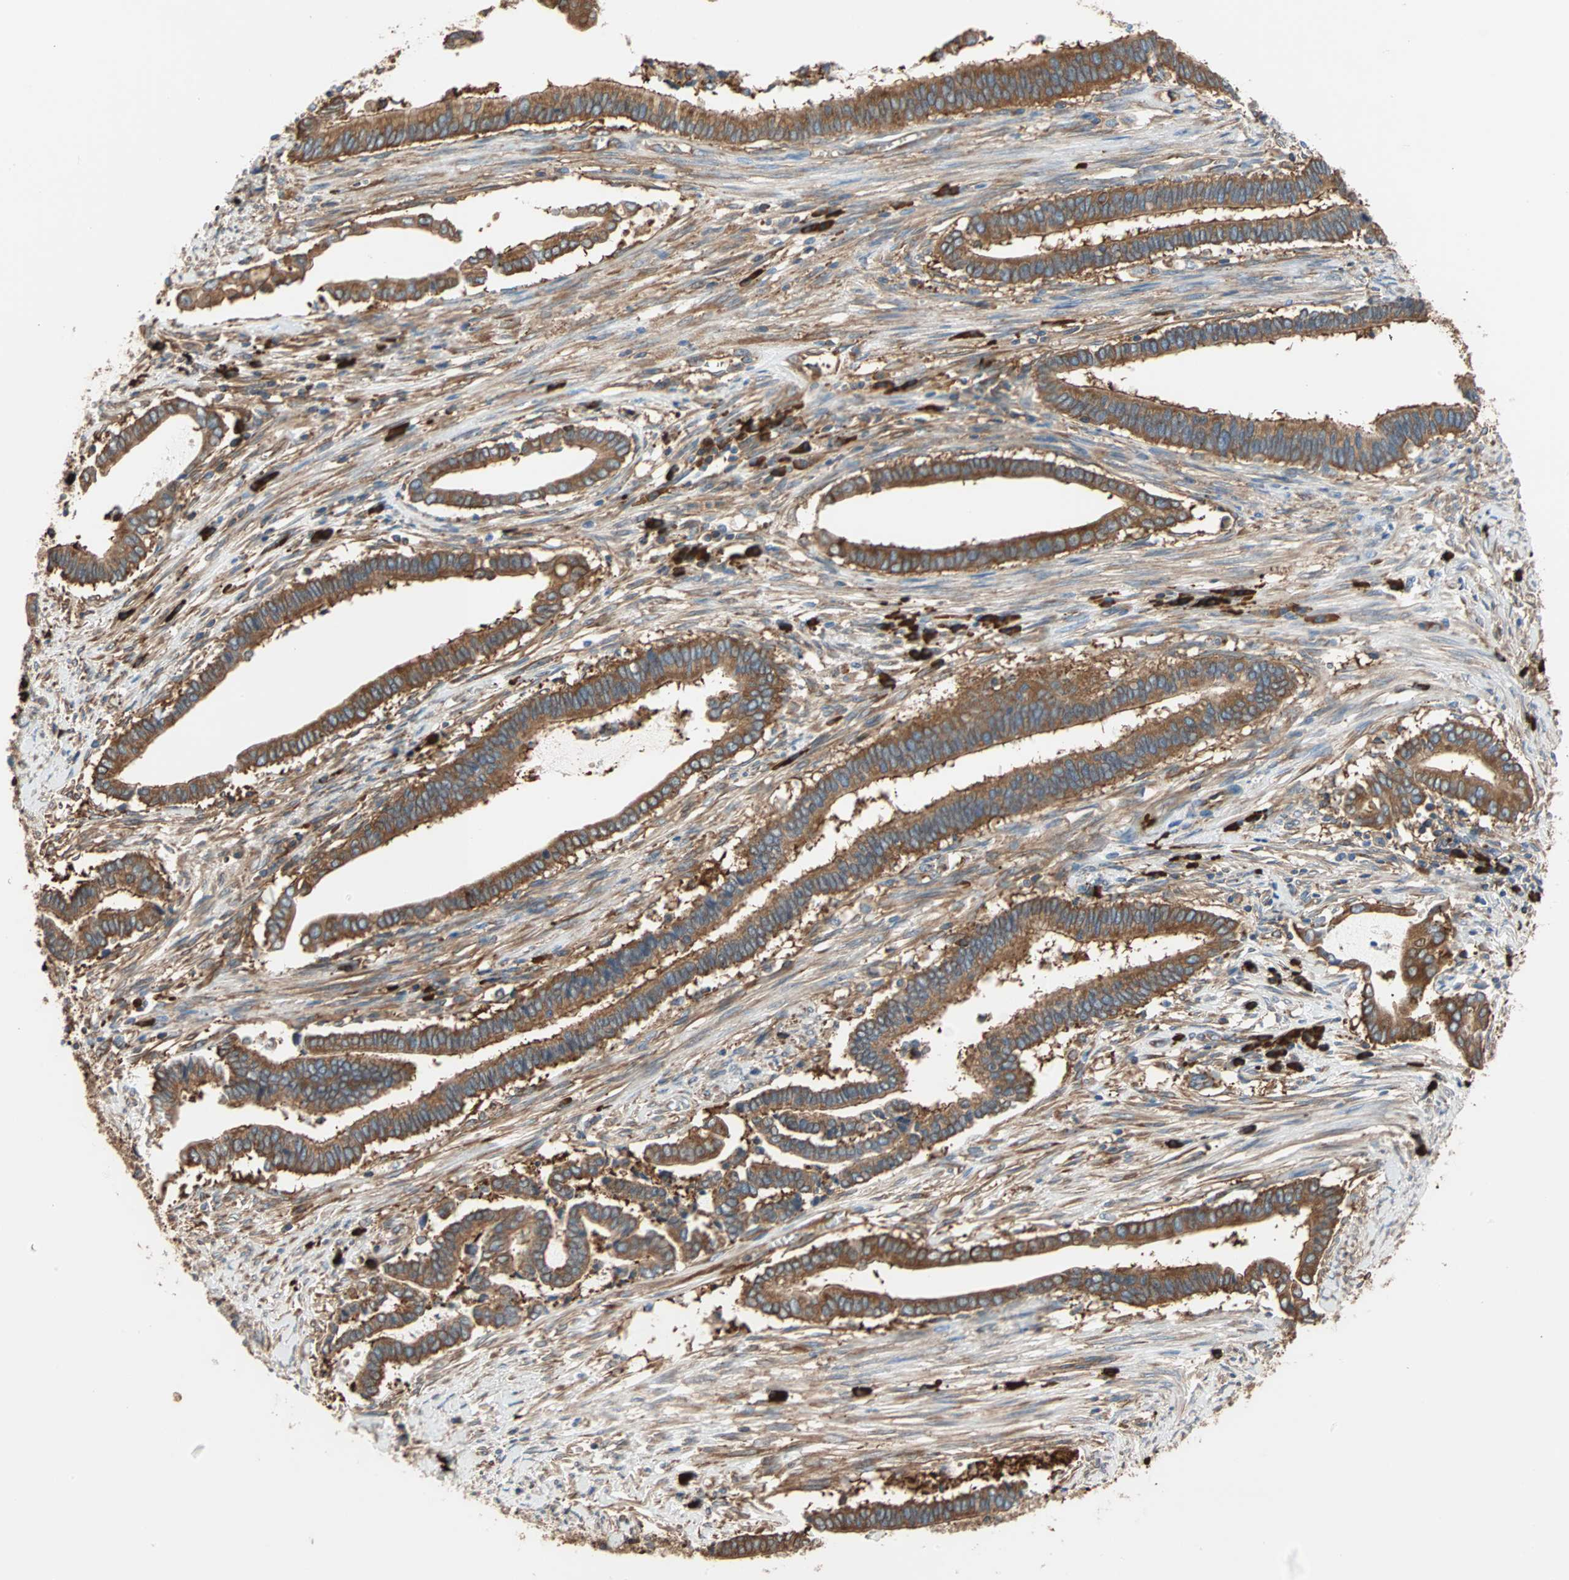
{"staining": {"intensity": "strong", "quantity": ">75%", "location": "cytoplasmic/membranous"}, "tissue": "cervical cancer", "cell_type": "Tumor cells", "image_type": "cancer", "snomed": [{"axis": "morphology", "description": "Adenocarcinoma, NOS"}, {"axis": "topography", "description": "Cervix"}], "caption": "Immunohistochemistry (IHC) (DAB) staining of cervical adenocarcinoma reveals strong cytoplasmic/membranous protein staining in about >75% of tumor cells.", "gene": "EEF2", "patient": {"sex": "female", "age": 44}}